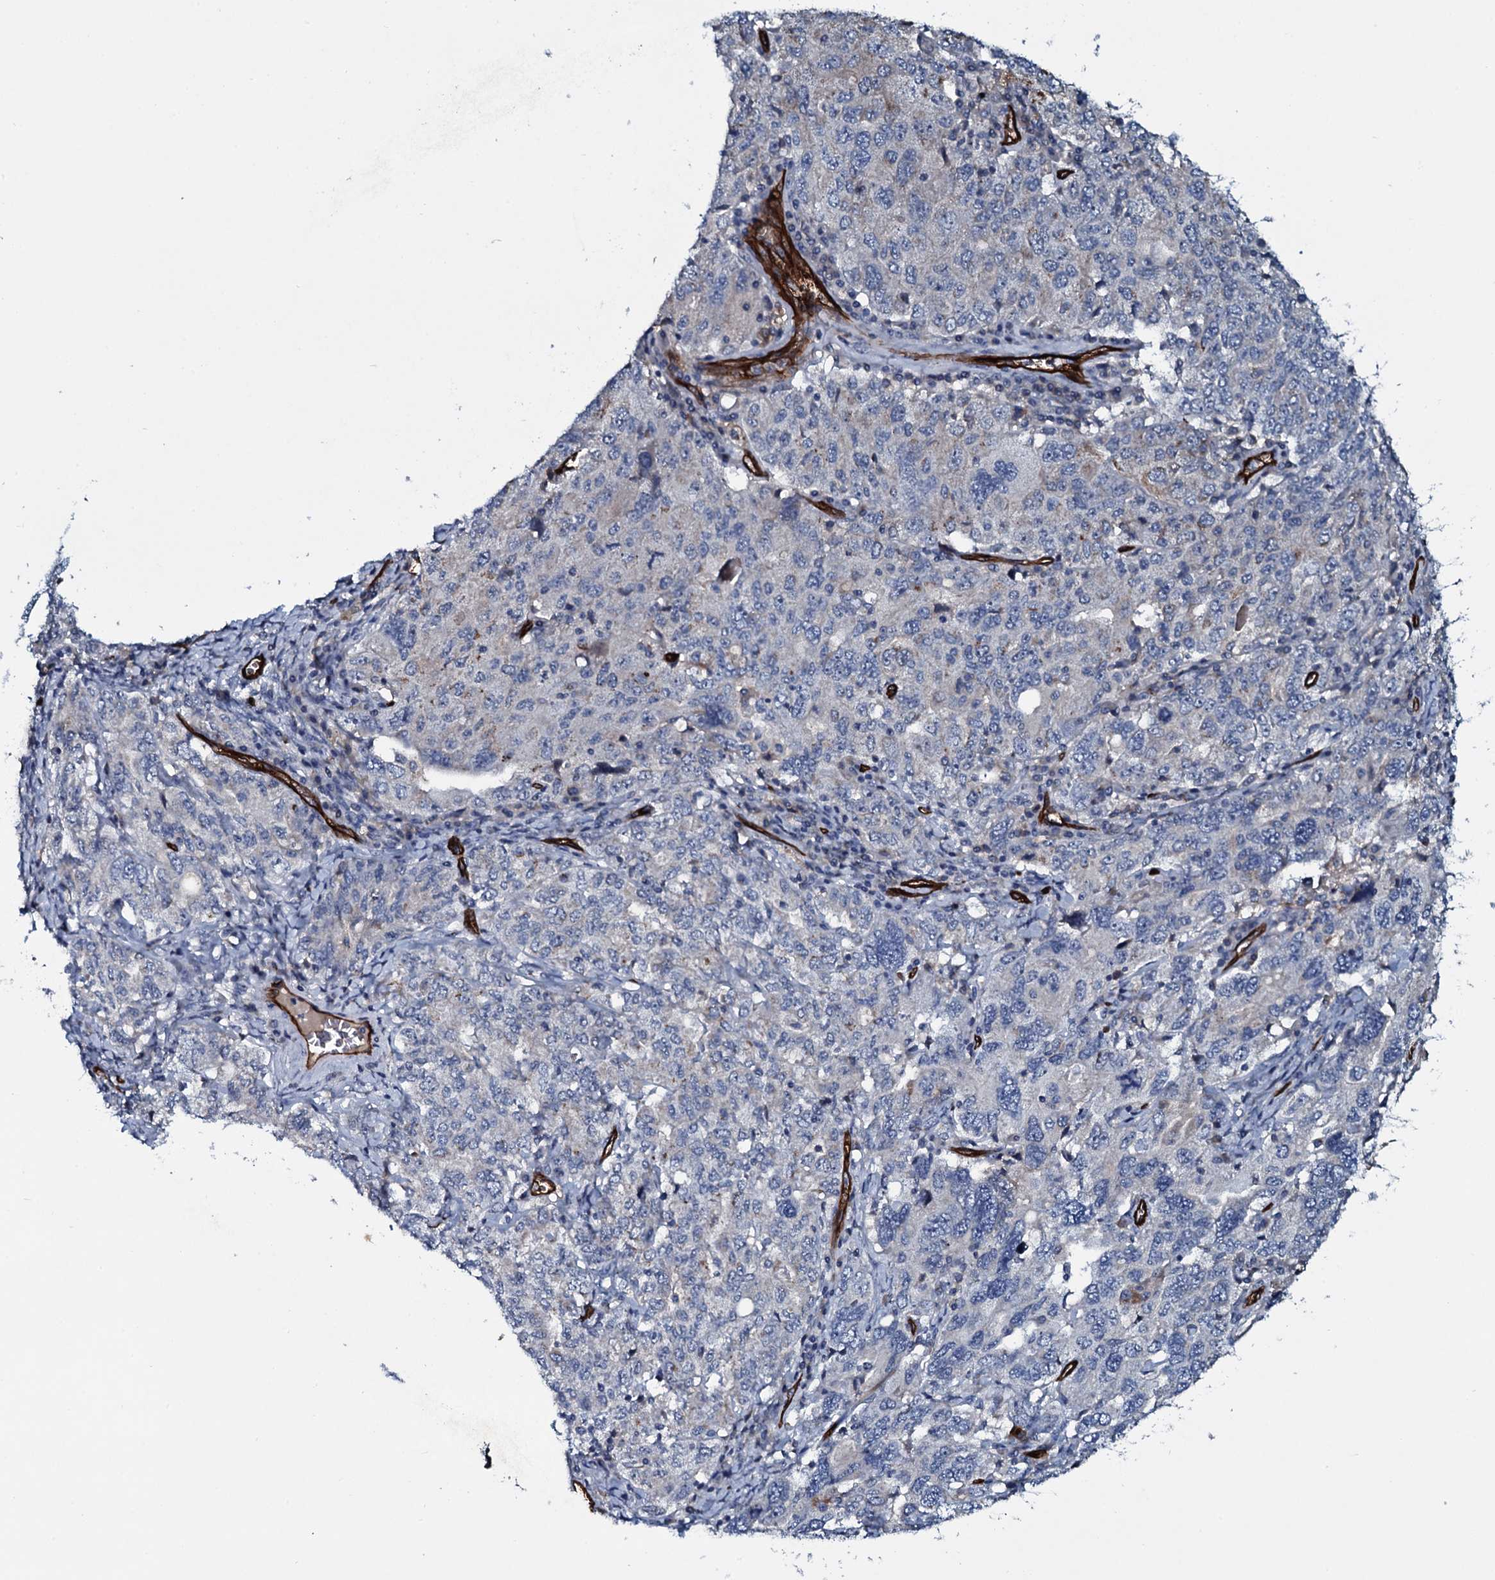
{"staining": {"intensity": "negative", "quantity": "none", "location": "none"}, "tissue": "ovarian cancer", "cell_type": "Tumor cells", "image_type": "cancer", "snomed": [{"axis": "morphology", "description": "Carcinoma, endometroid"}, {"axis": "topography", "description": "Ovary"}], "caption": "Immunohistochemistry (IHC) histopathology image of neoplastic tissue: endometroid carcinoma (ovarian) stained with DAB (3,3'-diaminobenzidine) displays no significant protein positivity in tumor cells. (Immunohistochemistry, brightfield microscopy, high magnification).", "gene": "CLEC14A", "patient": {"sex": "female", "age": 62}}